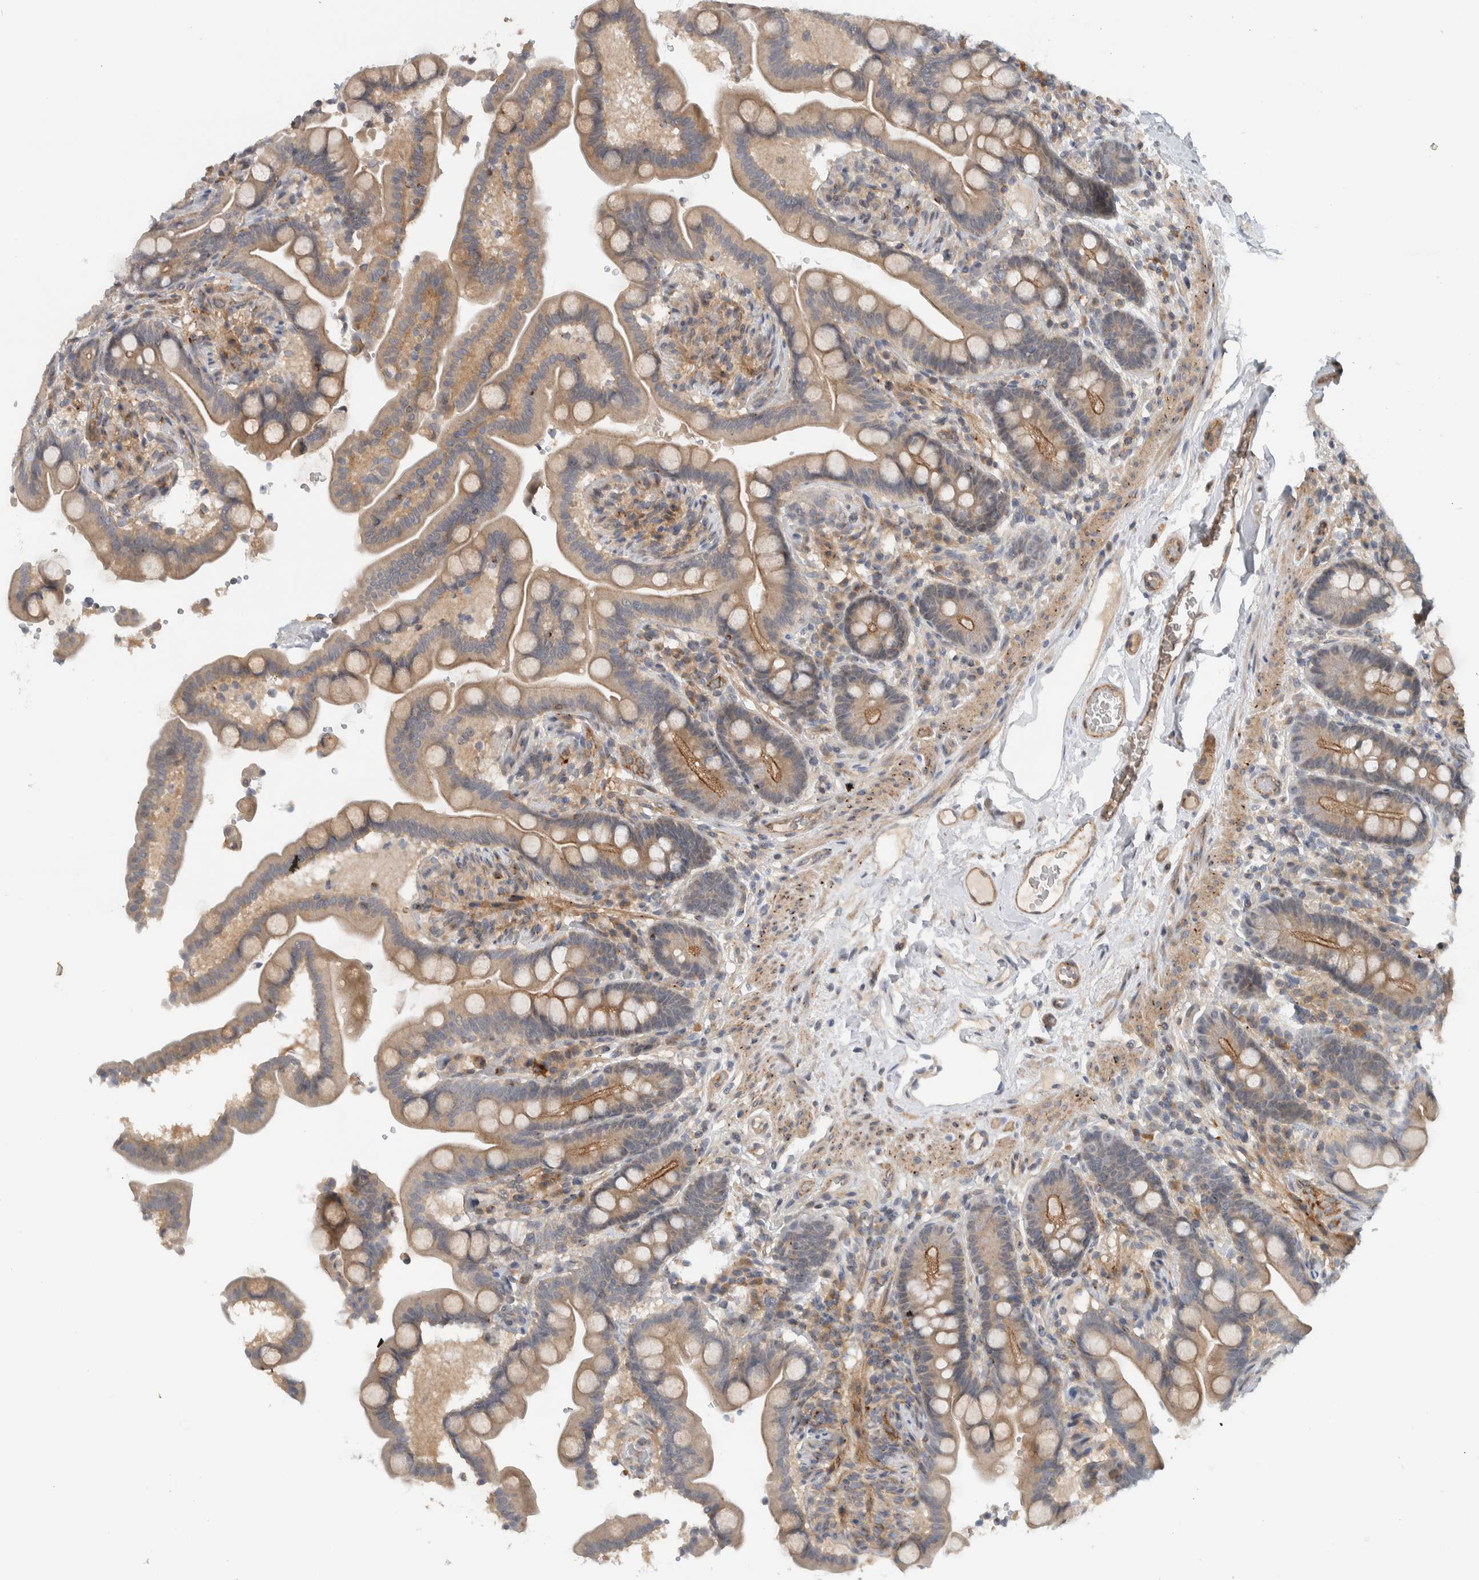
{"staining": {"intensity": "moderate", "quantity": ">75%", "location": "cytoplasmic/membranous"}, "tissue": "colon", "cell_type": "Endothelial cells", "image_type": "normal", "snomed": [{"axis": "morphology", "description": "Normal tissue, NOS"}, {"axis": "topography", "description": "Smooth muscle"}, {"axis": "topography", "description": "Colon"}], "caption": "About >75% of endothelial cells in benign human colon exhibit moderate cytoplasmic/membranous protein staining as visualized by brown immunohistochemical staining.", "gene": "MPRIP", "patient": {"sex": "male", "age": 73}}